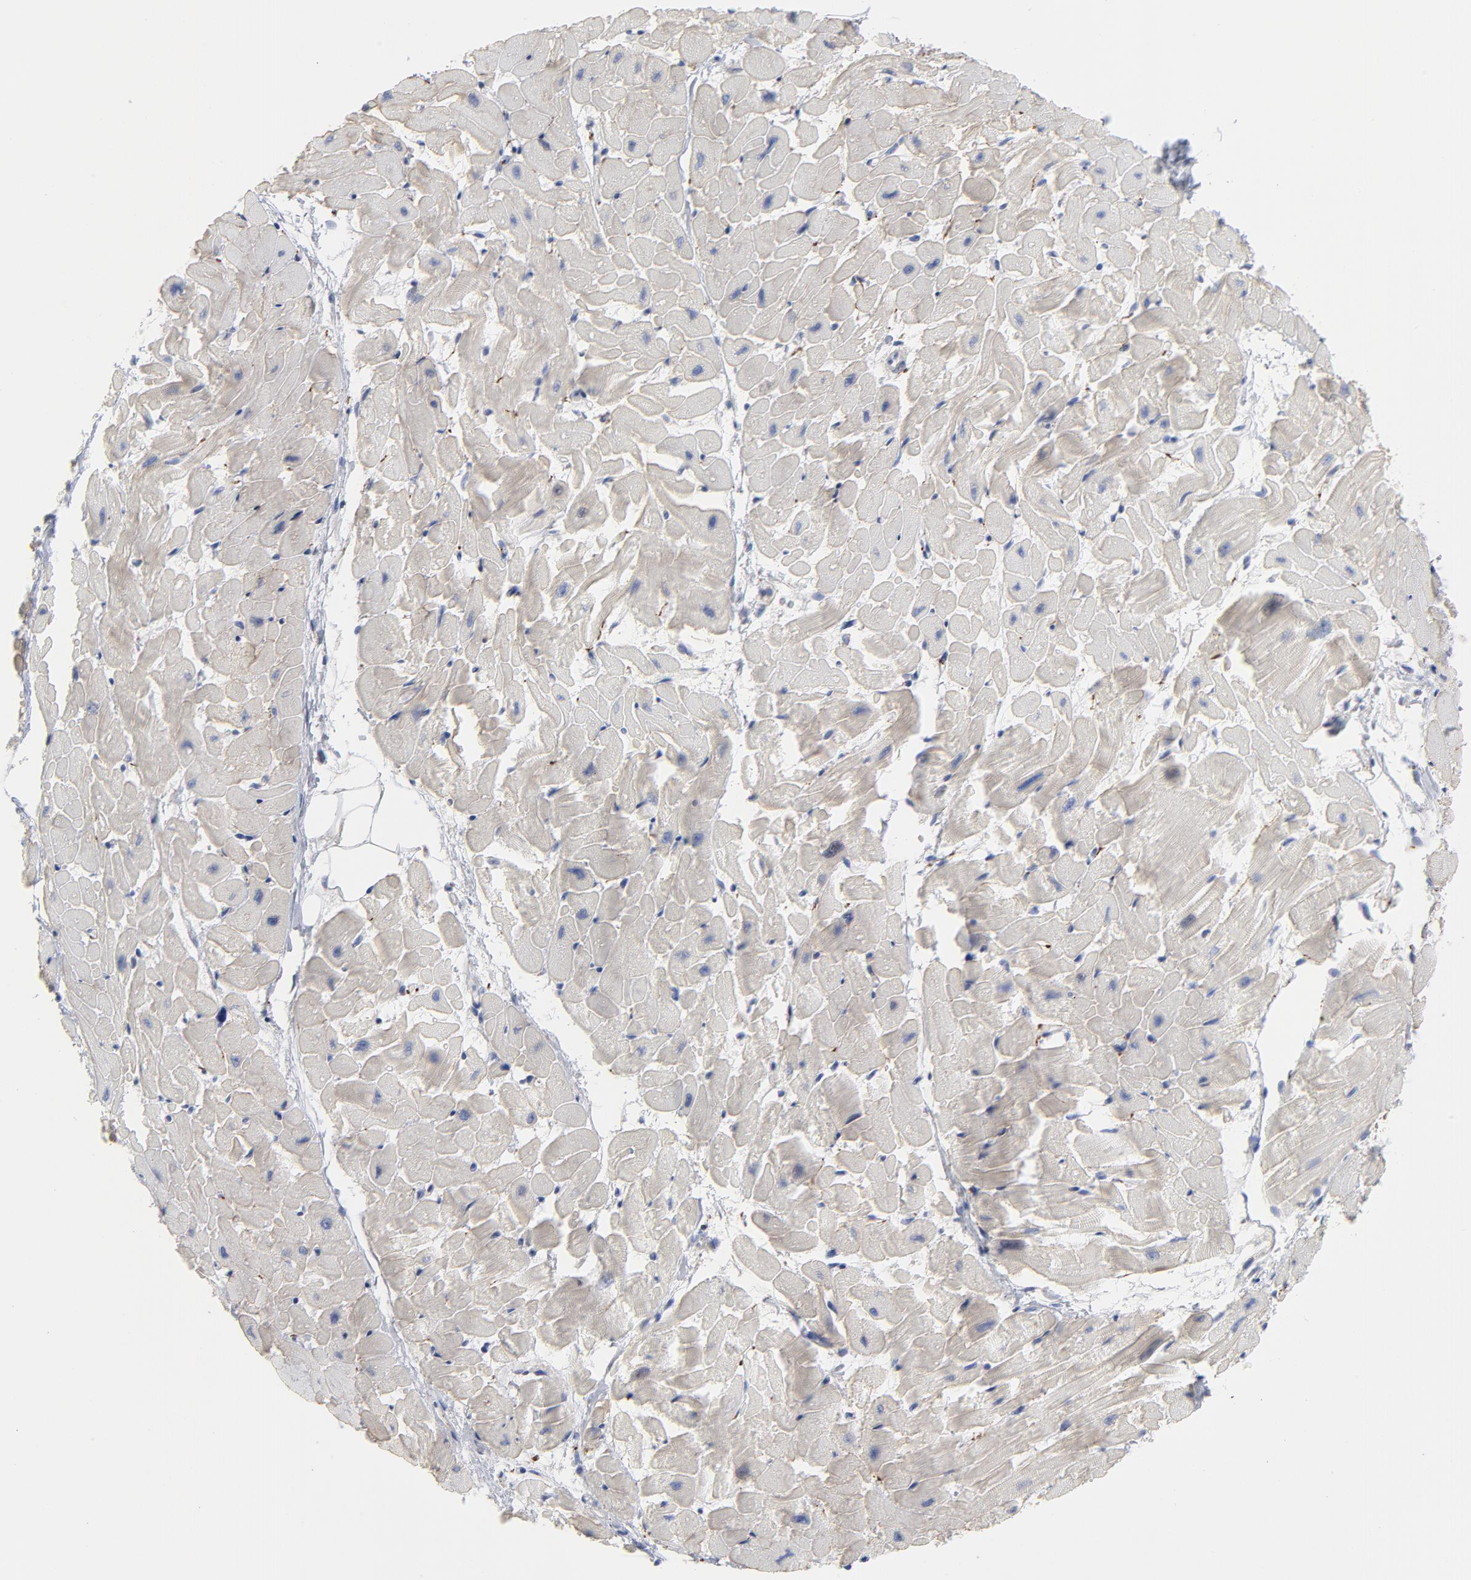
{"staining": {"intensity": "weak", "quantity": "<25%", "location": "cytoplasmic/membranous"}, "tissue": "heart muscle", "cell_type": "Cardiomyocytes", "image_type": "normal", "snomed": [{"axis": "morphology", "description": "Normal tissue, NOS"}, {"axis": "topography", "description": "Heart"}], "caption": "Immunohistochemistry of unremarkable human heart muscle exhibits no staining in cardiomyocytes. (DAB immunohistochemistry, high magnification).", "gene": "CPE", "patient": {"sex": "female", "age": 19}}